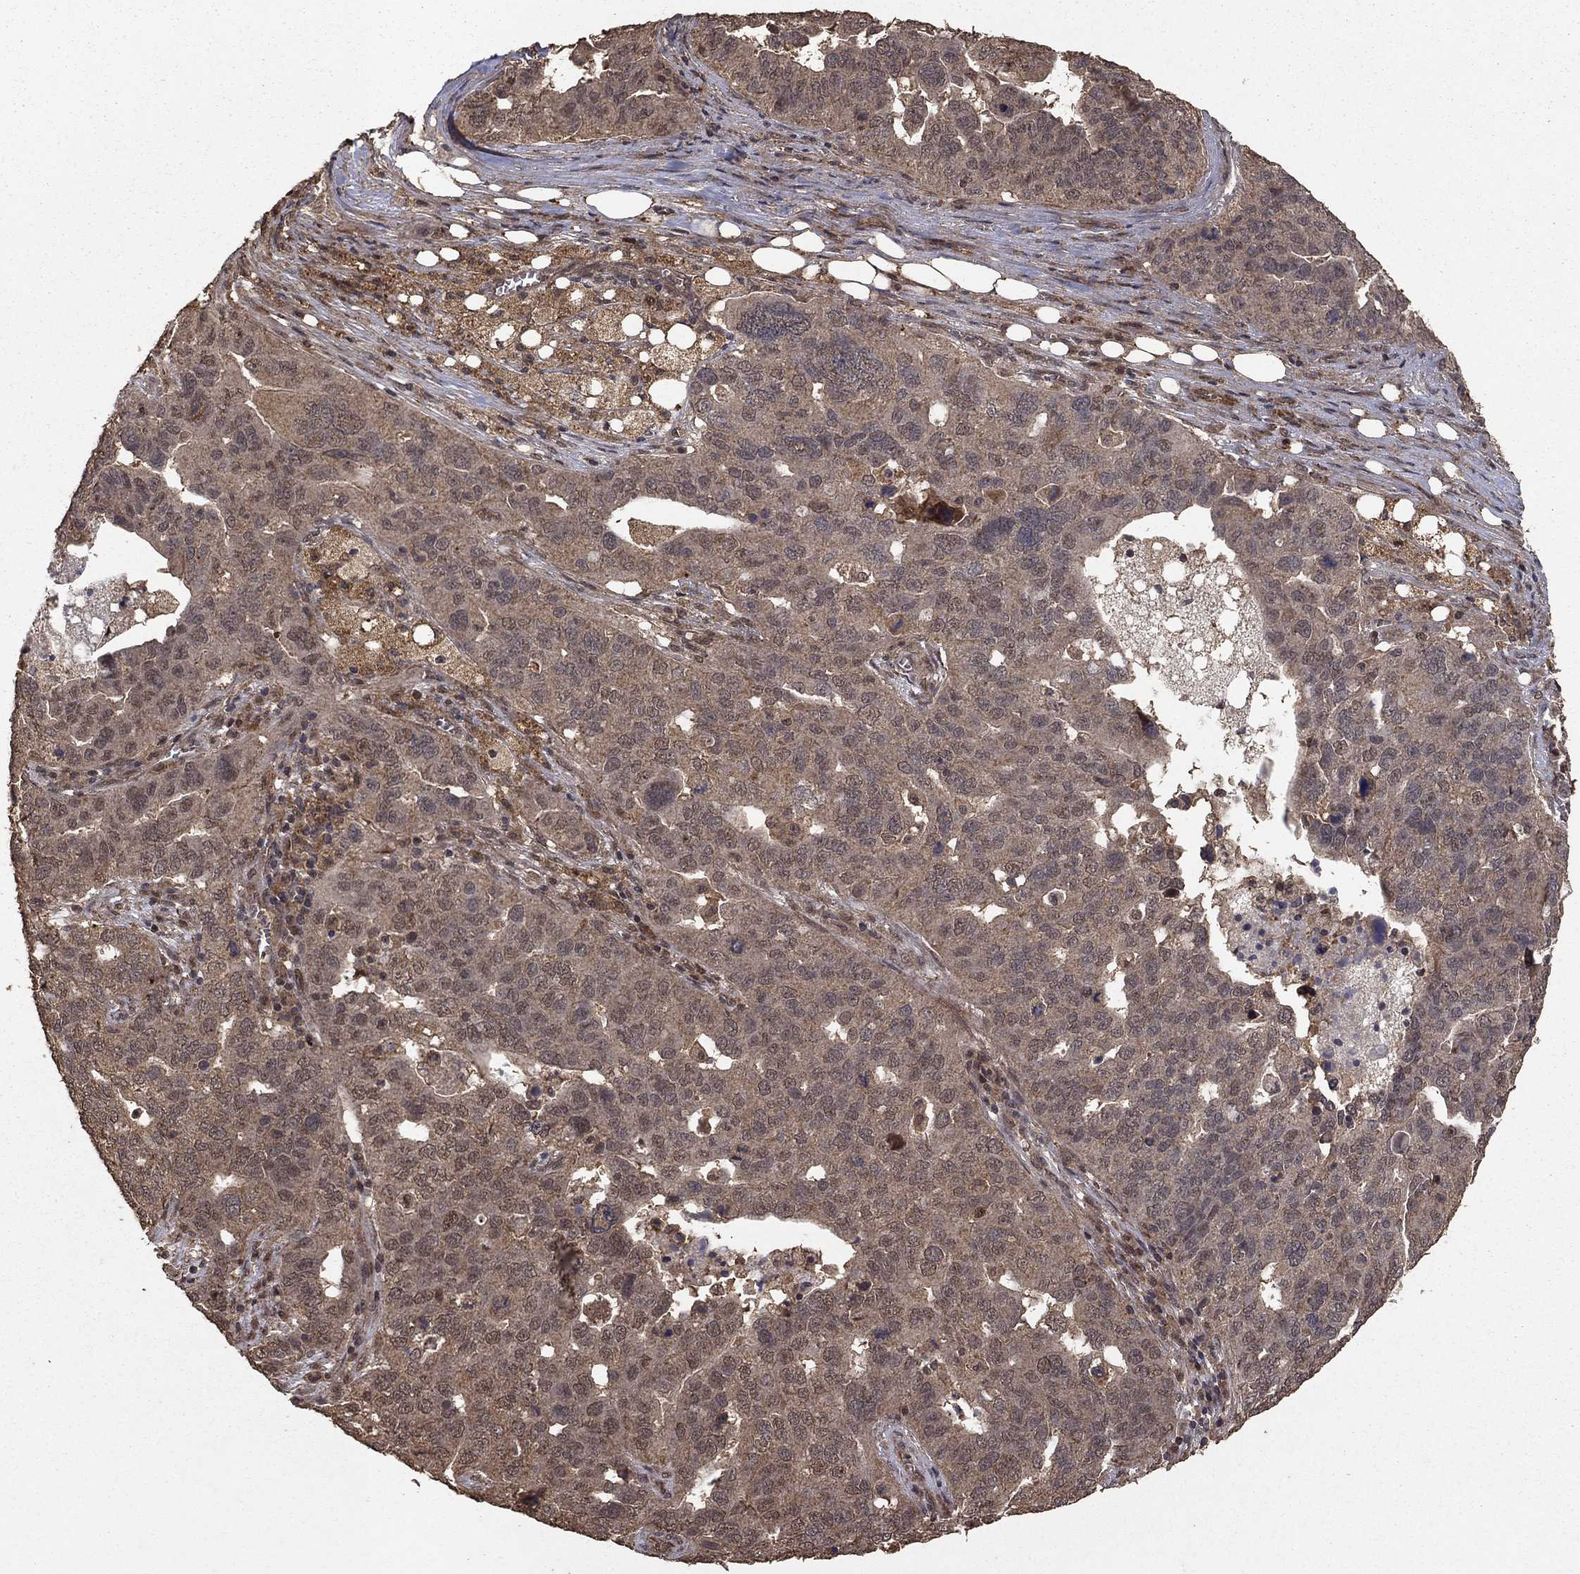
{"staining": {"intensity": "weak", "quantity": "25%-75%", "location": "cytoplasmic/membranous"}, "tissue": "ovarian cancer", "cell_type": "Tumor cells", "image_type": "cancer", "snomed": [{"axis": "morphology", "description": "Carcinoma, endometroid"}, {"axis": "topography", "description": "Soft tissue"}, {"axis": "topography", "description": "Ovary"}], "caption": "Immunohistochemical staining of endometroid carcinoma (ovarian) shows low levels of weak cytoplasmic/membranous staining in approximately 25%-75% of tumor cells.", "gene": "PRDM1", "patient": {"sex": "female", "age": 52}}